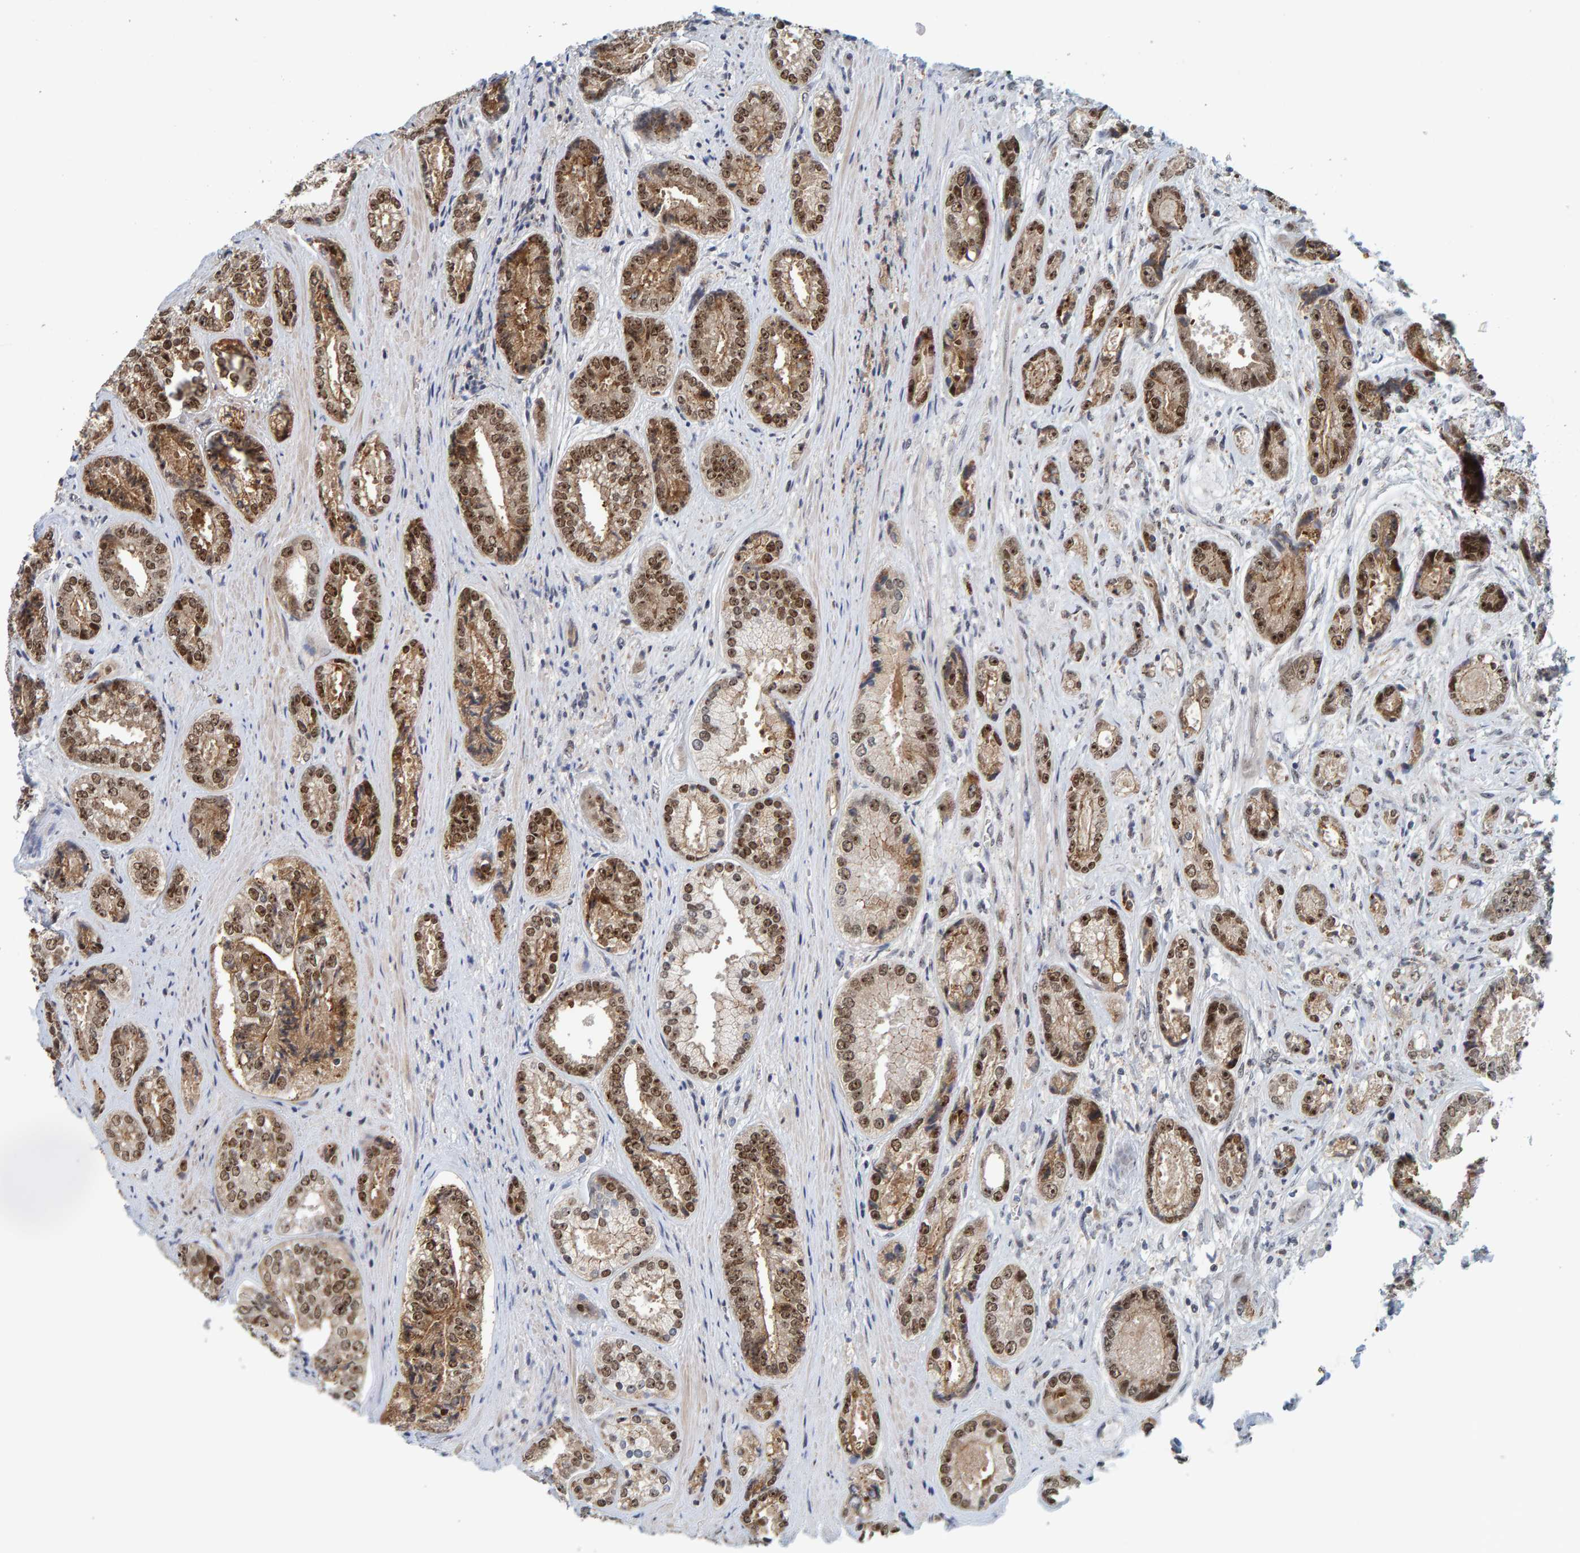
{"staining": {"intensity": "moderate", "quantity": ">75%", "location": "cytoplasmic/membranous,nuclear"}, "tissue": "prostate cancer", "cell_type": "Tumor cells", "image_type": "cancer", "snomed": [{"axis": "morphology", "description": "Adenocarcinoma, High grade"}, {"axis": "topography", "description": "Prostate"}], "caption": "A photomicrograph showing moderate cytoplasmic/membranous and nuclear staining in approximately >75% of tumor cells in prostate cancer, as visualized by brown immunohistochemical staining.", "gene": "POLR1E", "patient": {"sex": "male", "age": 61}}